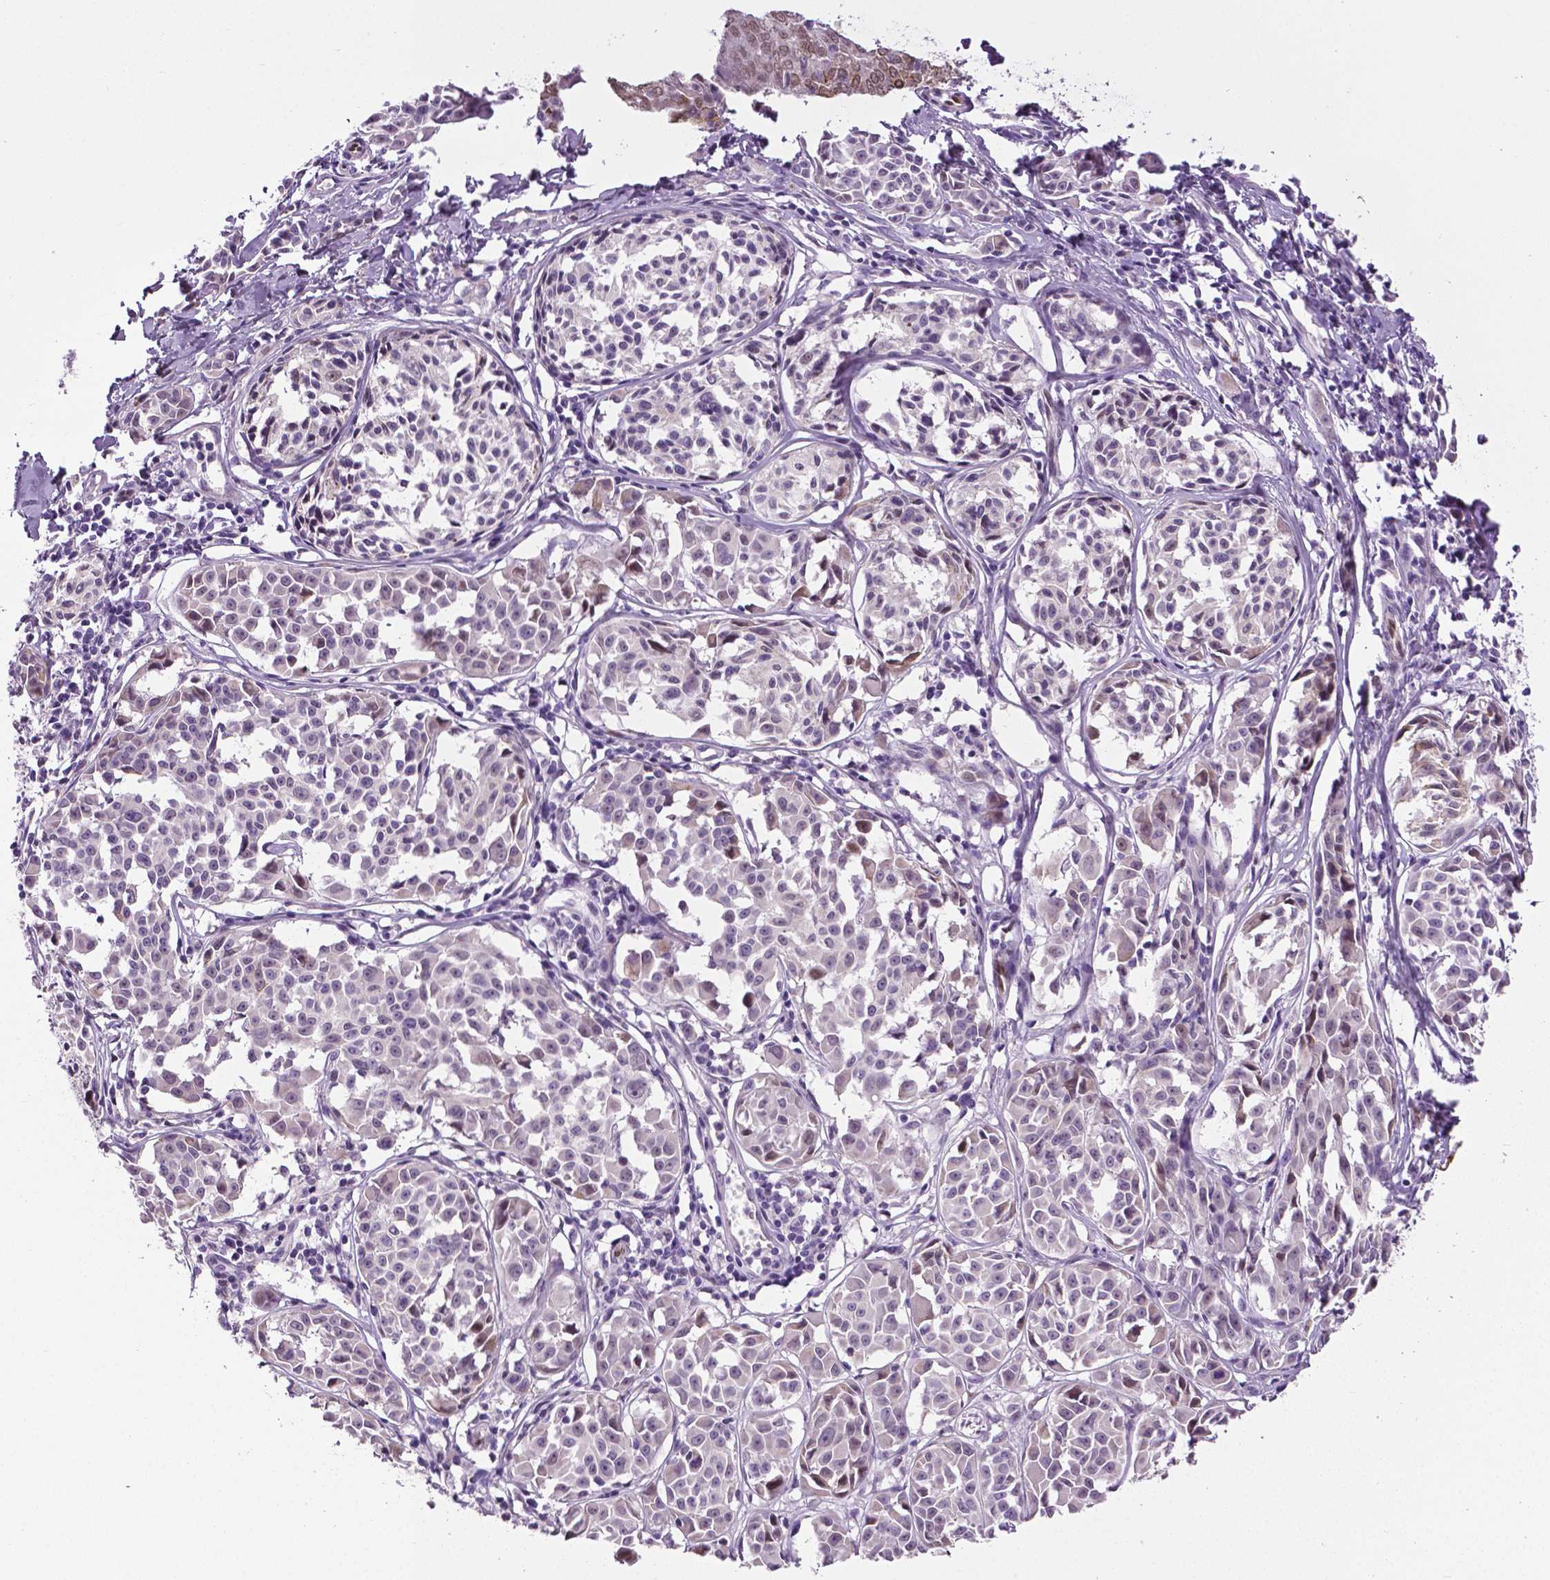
{"staining": {"intensity": "negative", "quantity": "none", "location": "none"}, "tissue": "melanoma", "cell_type": "Tumor cells", "image_type": "cancer", "snomed": [{"axis": "morphology", "description": "Malignant melanoma, NOS"}, {"axis": "topography", "description": "Skin"}], "caption": "This is an IHC image of human melanoma. There is no positivity in tumor cells.", "gene": "PTGER3", "patient": {"sex": "male", "age": 51}}